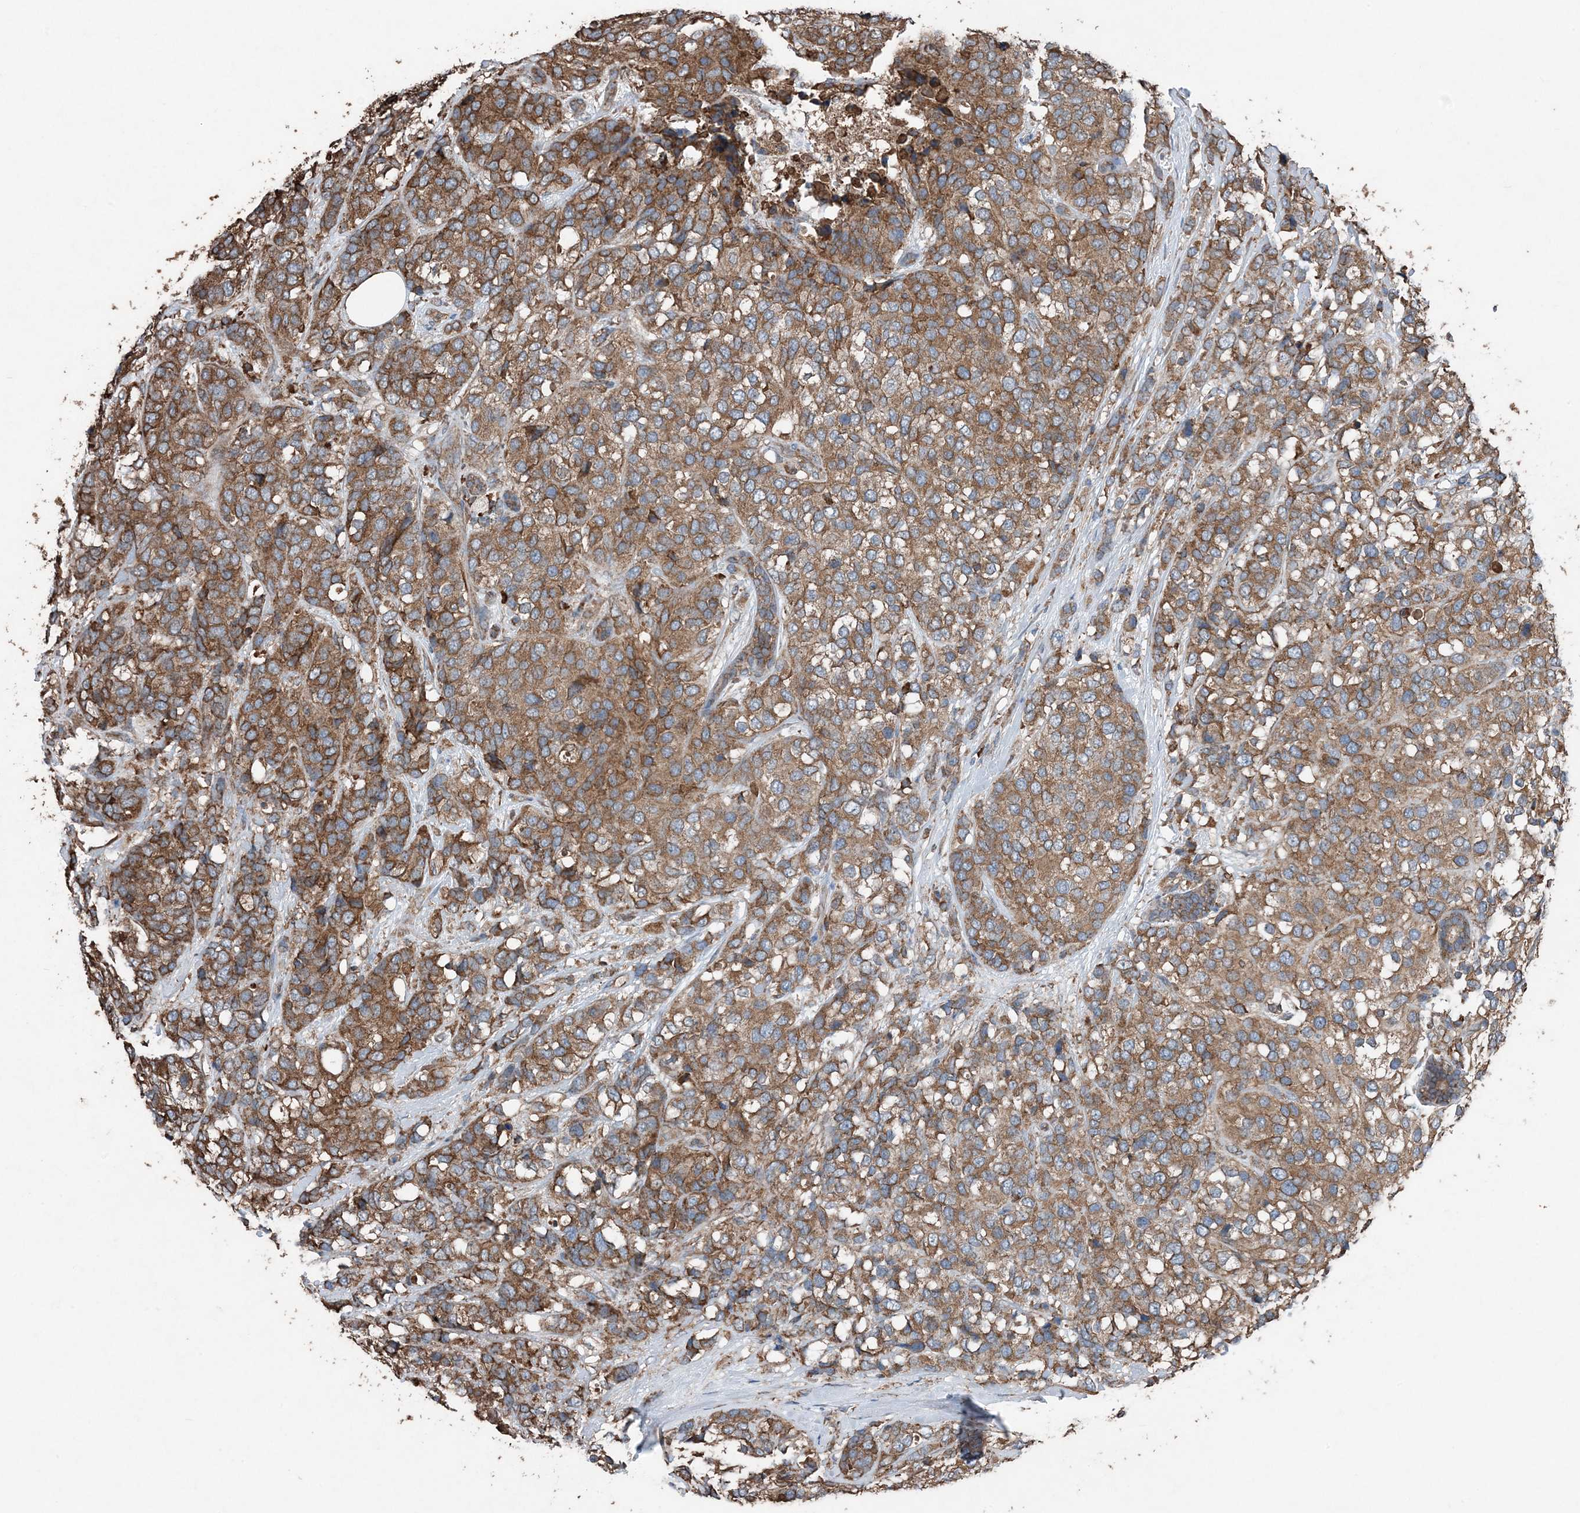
{"staining": {"intensity": "strong", "quantity": ">75%", "location": "cytoplasmic/membranous"}, "tissue": "breast cancer", "cell_type": "Tumor cells", "image_type": "cancer", "snomed": [{"axis": "morphology", "description": "Lobular carcinoma"}, {"axis": "topography", "description": "Breast"}], "caption": "Immunohistochemistry (IHC) photomicrograph of human breast cancer (lobular carcinoma) stained for a protein (brown), which reveals high levels of strong cytoplasmic/membranous staining in approximately >75% of tumor cells.", "gene": "PDIA6", "patient": {"sex": "female", "age": 59}}